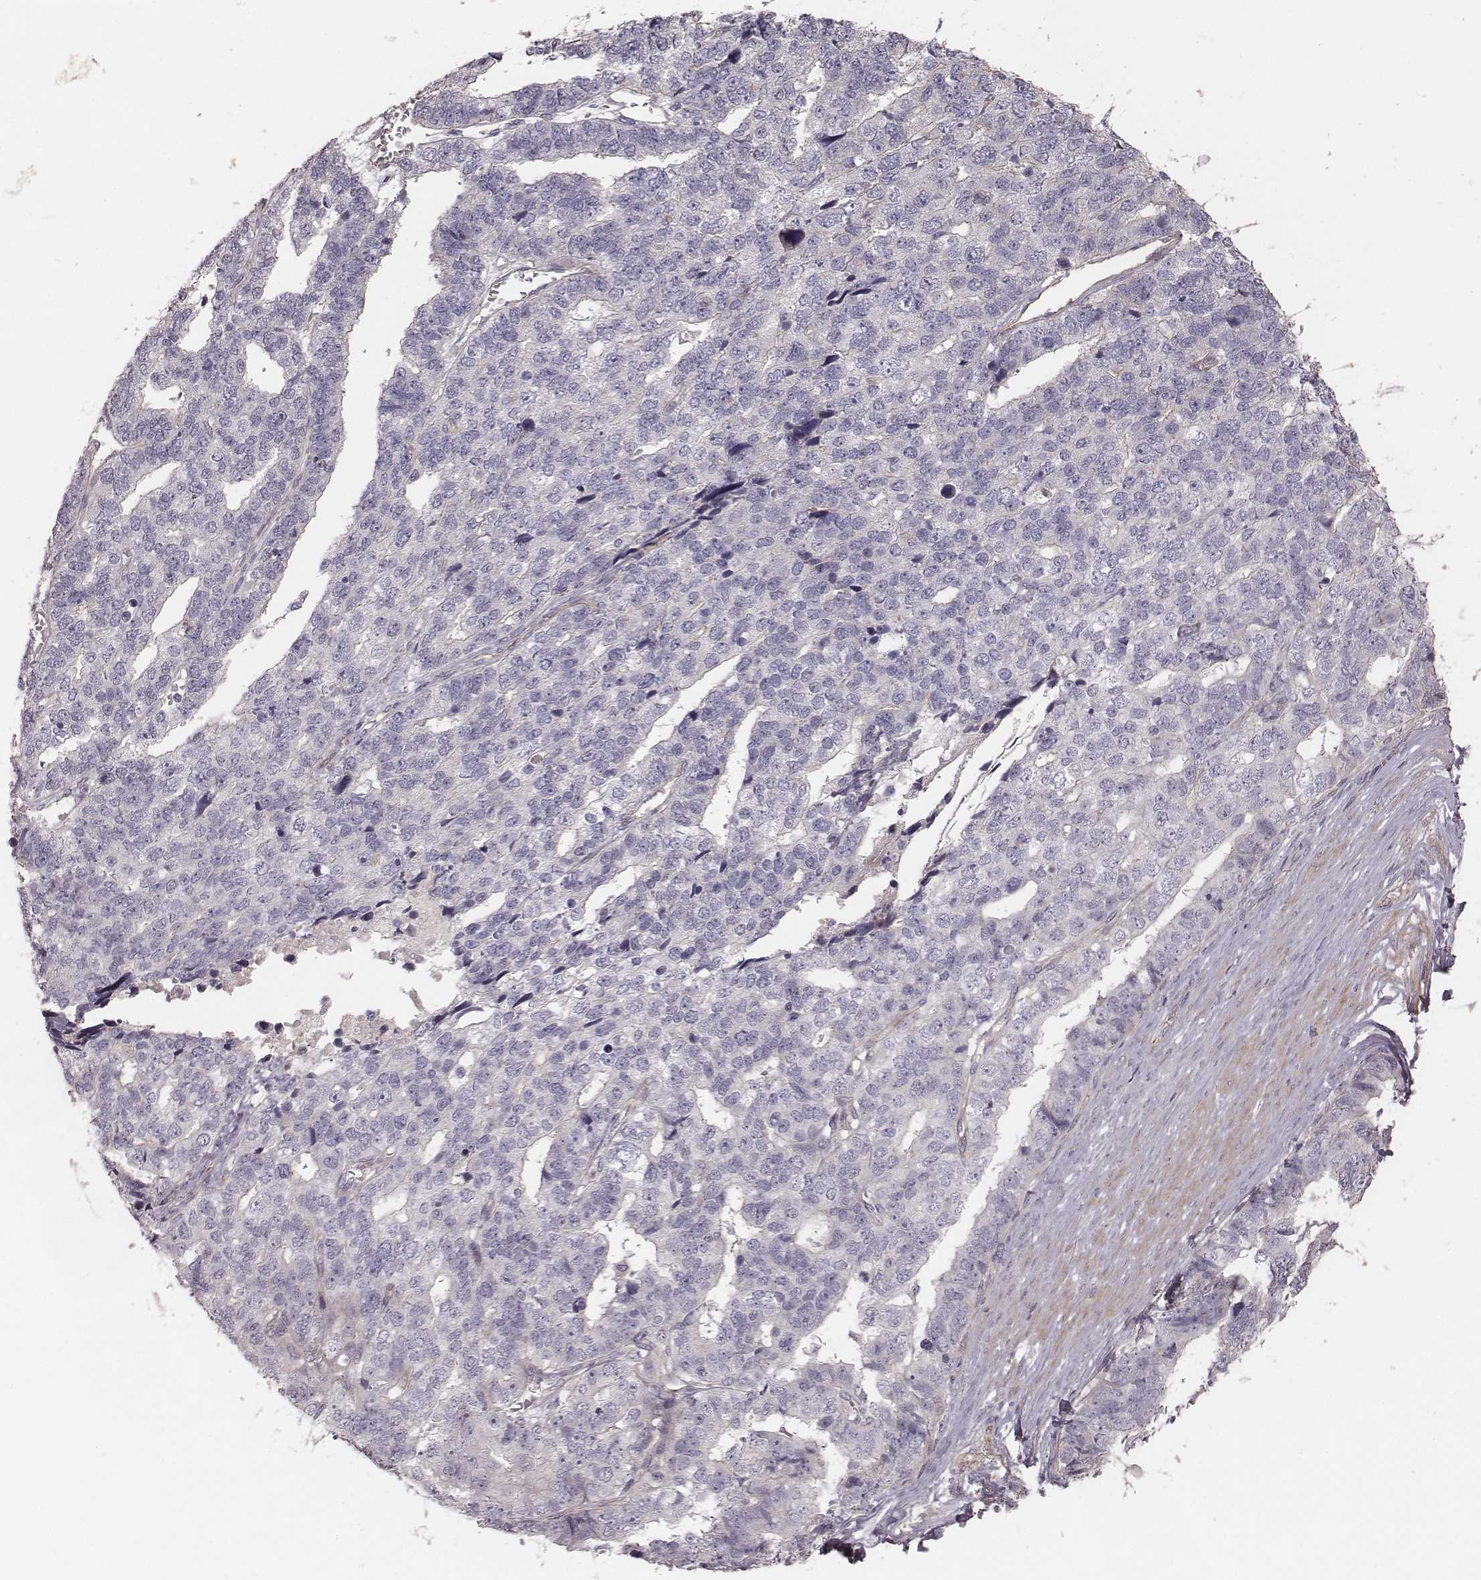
{"staining": {"intensity": "negative", "quantity": "none", "location": "none"}, "tissue": "stomach cancer", "cell_type": "Tumor cells", "image_type": "cancer", "snomed": [{"axis": "morphology", "description": "Adenocarcinoma, NOS"}, {"axis": "topography", "description": "Stomach"}], "caption": "Stomach cancer (adenocarcinoma) was stained to show a protein in brown. There is no significant staining in tumor cells. (DAB (3,3'-diaminobenzidine) IHC visualized using brightfield microscopy, high magnification).", "gene": "OTOGL", "patient": {"sex": "male", "age": 69}}